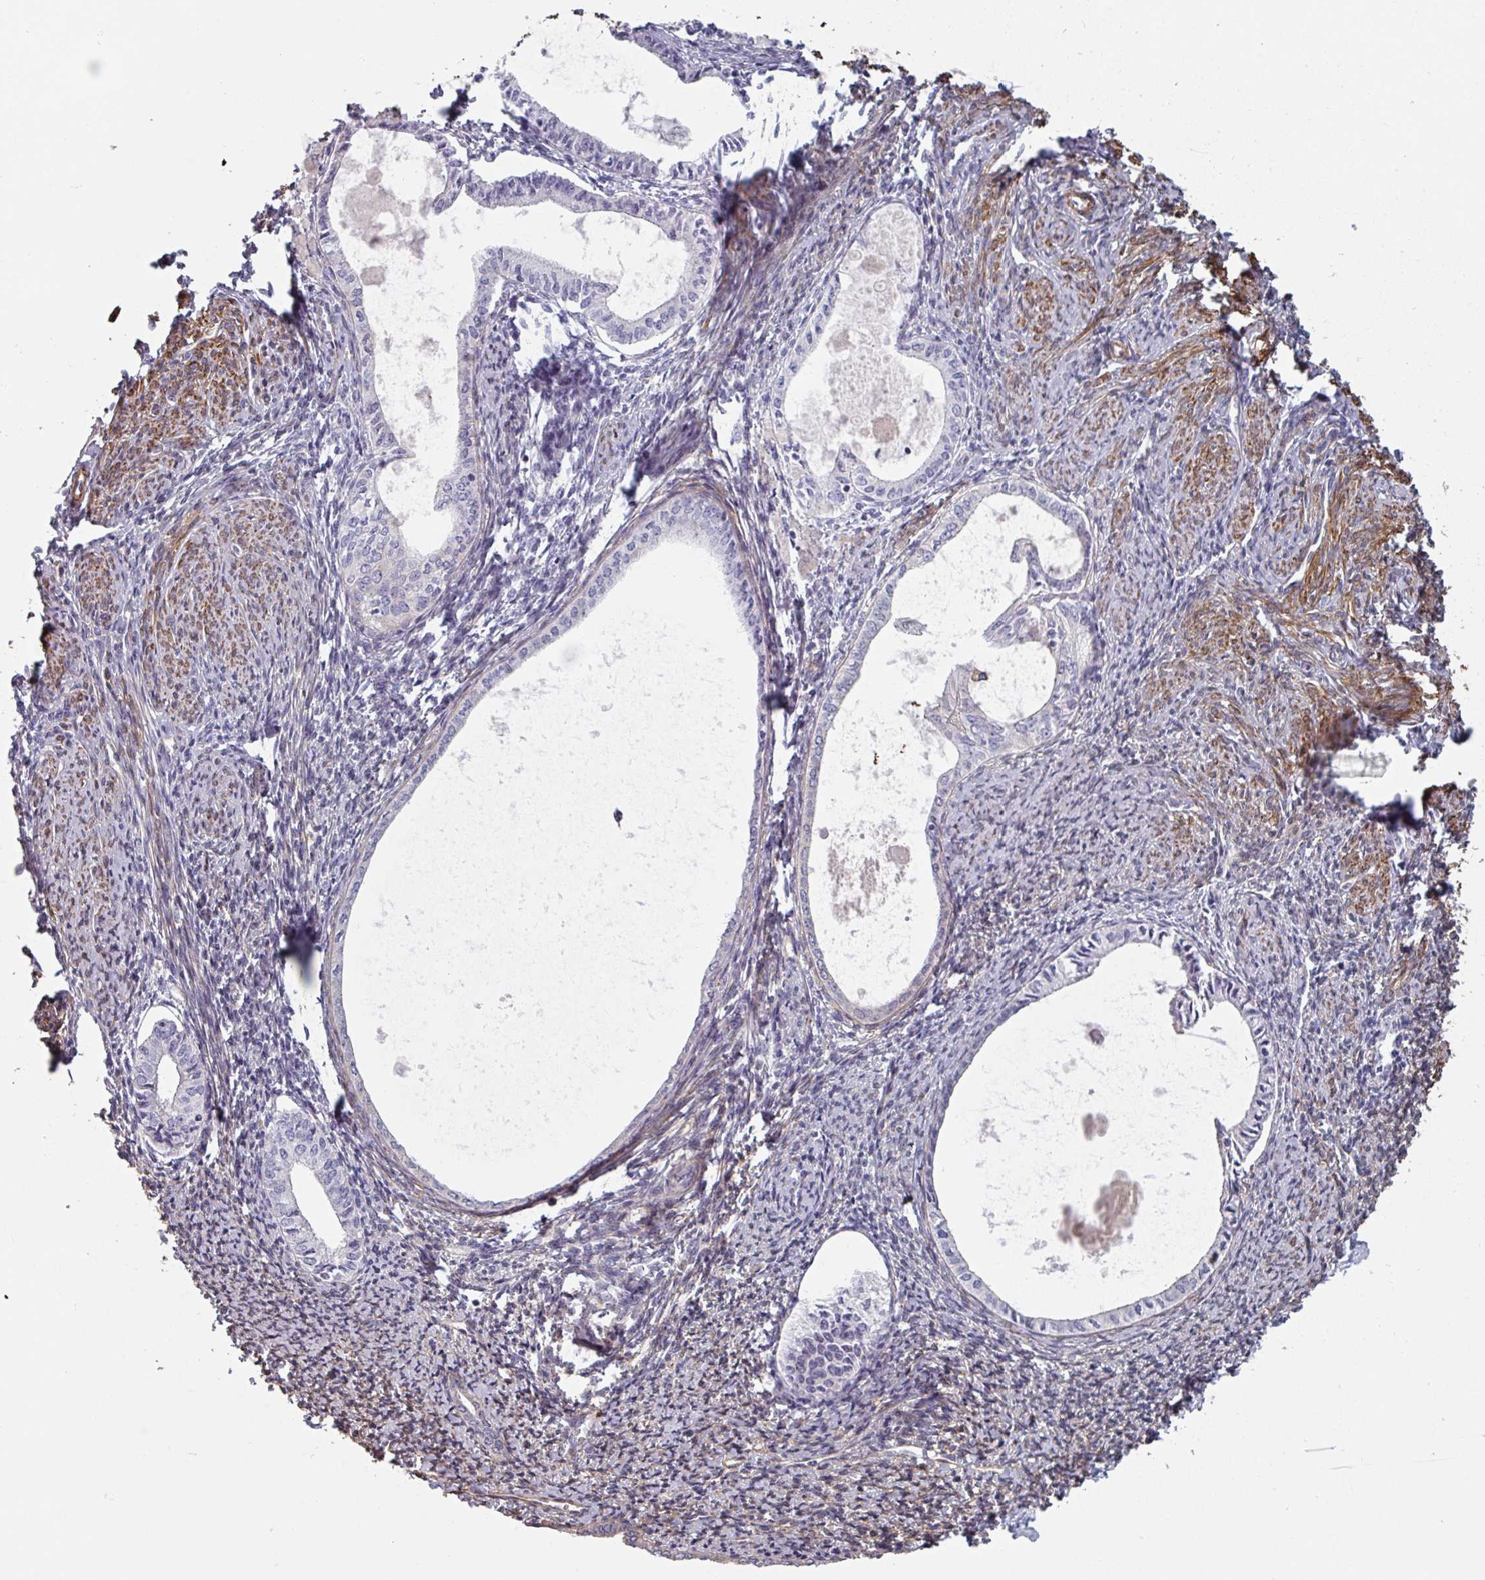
{"staining": {"intensity": "negative", "quantity": "none", "location": "none"}, "tissue": "endometrium", "cell_type": "Cells in endometrial stroma", "image_type": "normal", "snomed": [{"axis": "morphology", "description": "Normal tissue, NOS"}, {"axis": "topography", "description": "Endometrium"}], "caption": "Immunohistochemistry micrograph of normal endometrium: human endometrium stained with DAB (3,3'-diaminobenzidine) demonstrates no significant protein positivity in cells in endometrial stroma.", "gene": "GSTA1", "patient": {"sex": "female", "age": 63}}